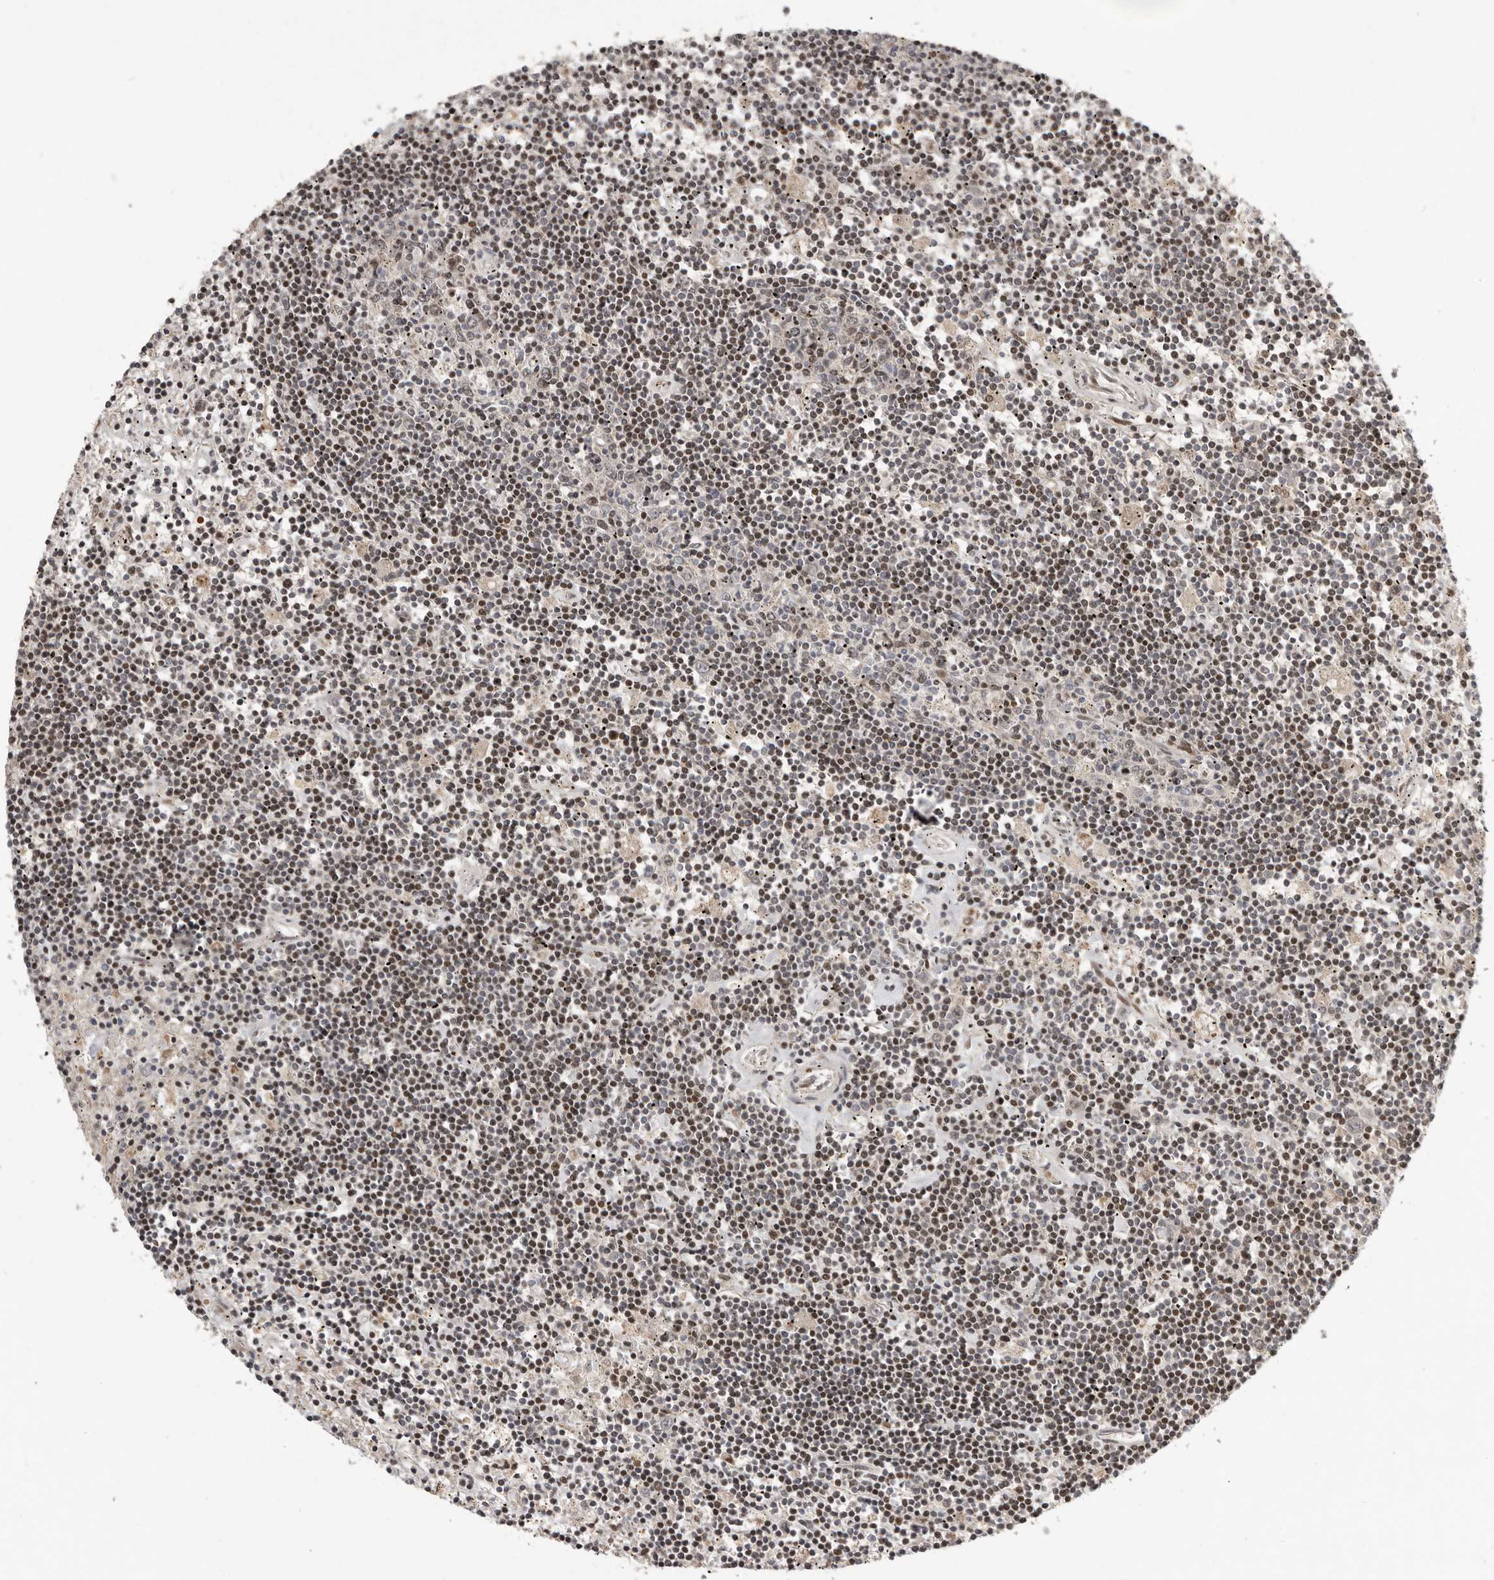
{"staining": {"intensity": "moderate", "quantity": ">75%", "location": "nuclear"}, "tissue": "lymphoma", "cell_type": "Tumor cells", "image_type": "cancer", "snomed": [{"axis": "morphology", "description": "Malignant lymphoma, non-Hodgkin's type, Low grade"}, {"axis": "topography", "description": "Spleen"}], "caption": "Brown immunohistochemical staining in low-grade malignant lymphoma, non-Hodgkin's type exhibits moderate nuclear positivity in about >75% of tumor cells.", "gene": "RABIF", "patient": {"sex": "male", "age": 76}}